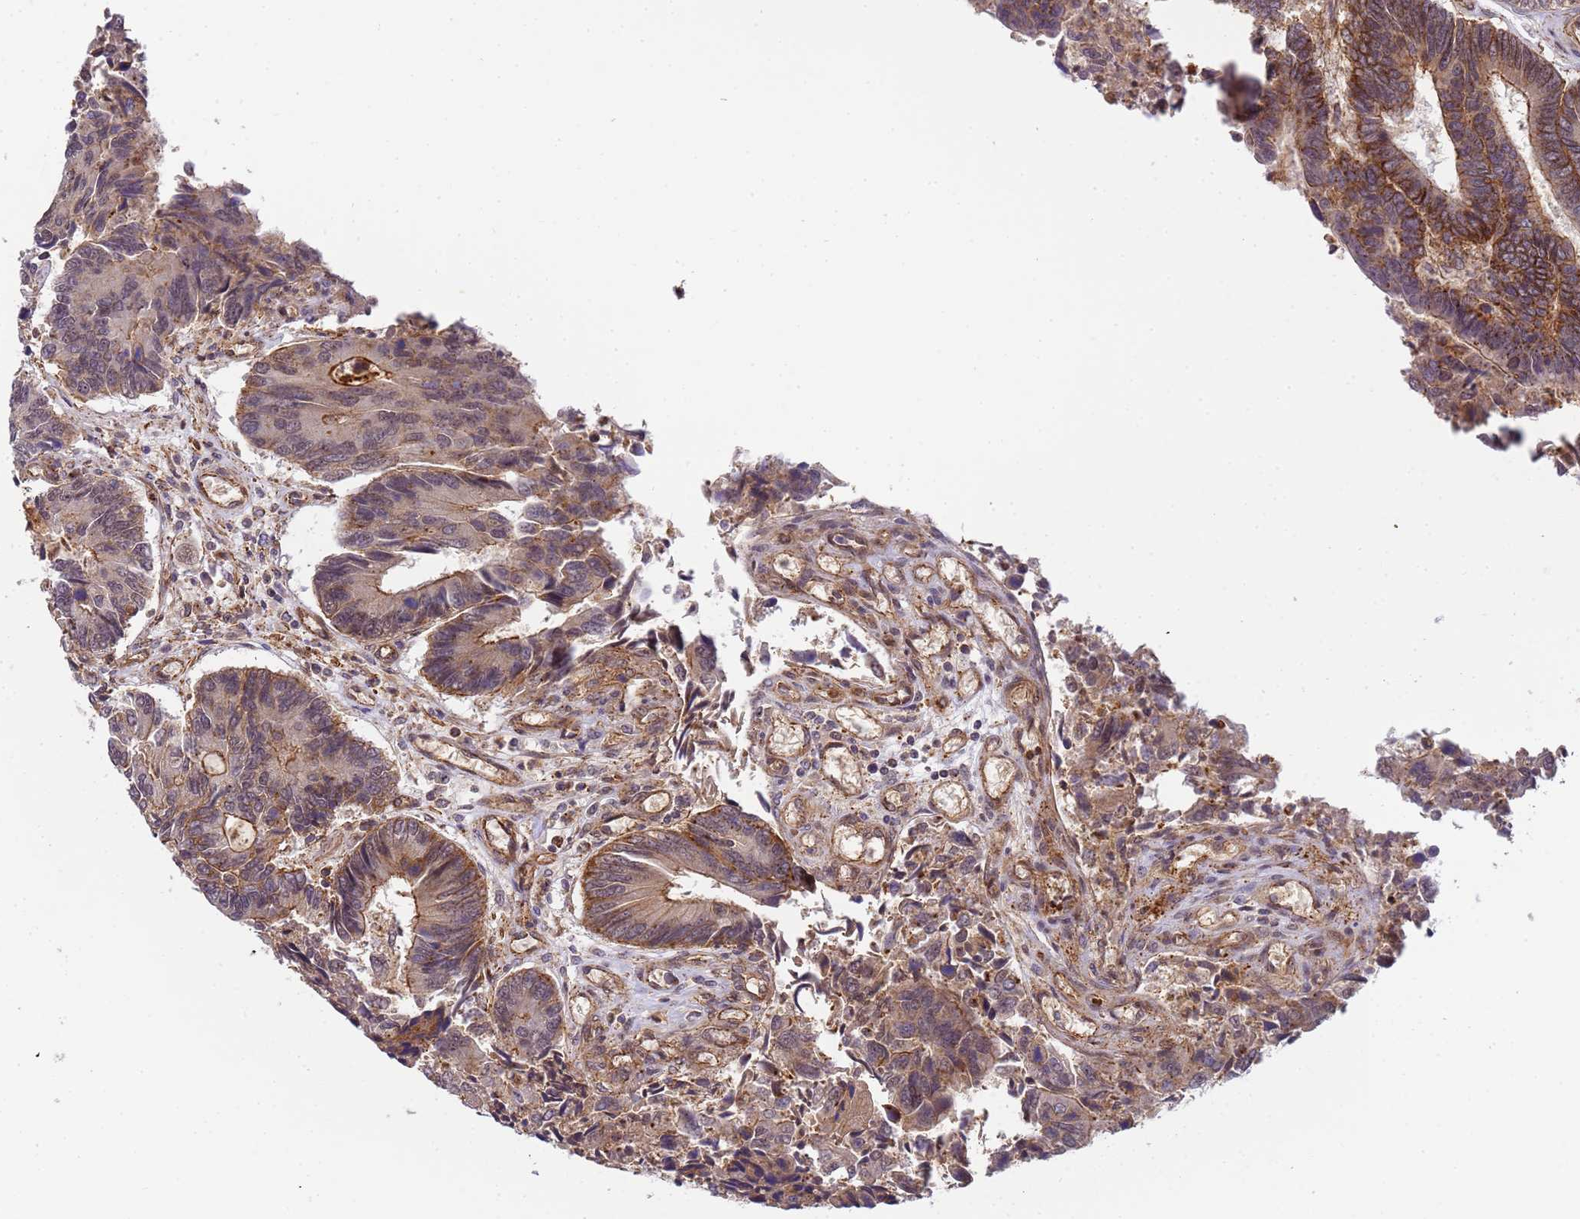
{"staining": {"intensity": "moderate", "quantity": "<25%", "location": "cytoplasmic/membranous,nuclear"}, "tissue": "colorectal cancer", "cell_type": "Tumor cells", "image_type": "cancer", "snomed": [{"axis": "morphology", "description": "Adenocarcinoma, NOS"}, {"axis": "topography", "description": "Colon"}], "caption": "IHC histopathology image of neoplastic tissue: human colorectal cancer (adenocarcinoma) stained using IHC exhibits low levels of moderate protein expression localized specifically in the cytoplasmic/membranous and nuclear of tumor cells, appearing as a cytoplasmic/membranous and nuclear brown color.", "gene": "EMC2", "patient": {"sex": "female", "age": 67}}